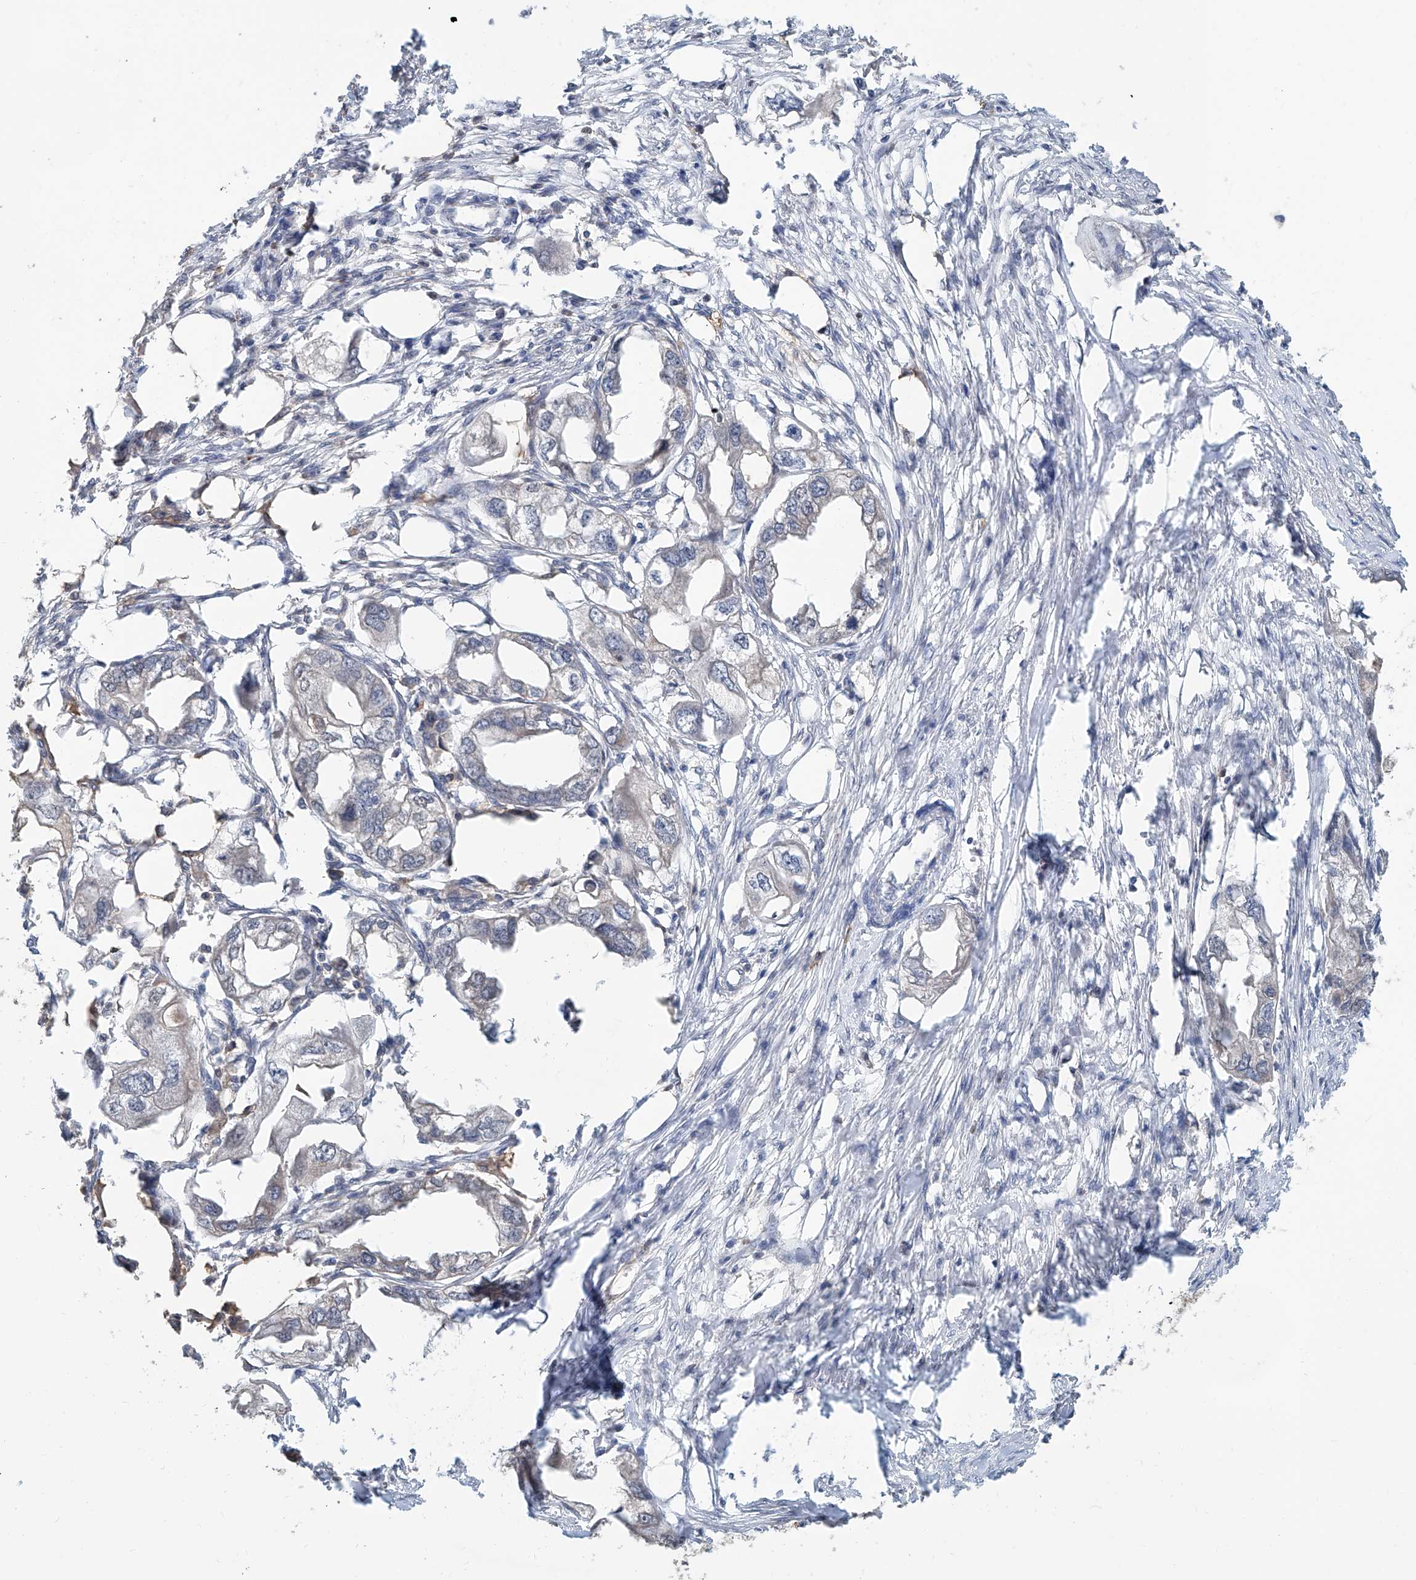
{"staining": {"intensity": "negative", "quantity": "none", "location": "none"}, "tissue": "endometrial cancer", "cell_type": "Tumor cells", "image_type": "cancer", "snomed": [{"axis": "morphology", "description": "Adenocarcinoma, NOS"}, {"axis": "morphology", "description": "Adenocarcinoma, metastatic, NOS"}, {"axis": "topography", "description": "Adipose tissue"}, {"axis": "topography", "description": "Endometrium"}], "caption": "Immunohistochemistry (IHC) histopathology image of neoplastic tissue: human endometrial metastatic adenocarcinoma stained with DAB shows no significant protein positivity in tumor cells. (DAB (3,3'-diaminobenzidine) immunohistochemistry, high magnification).", "gene": "KCNK10", "patient": {"sex": "female", "age": 67}}